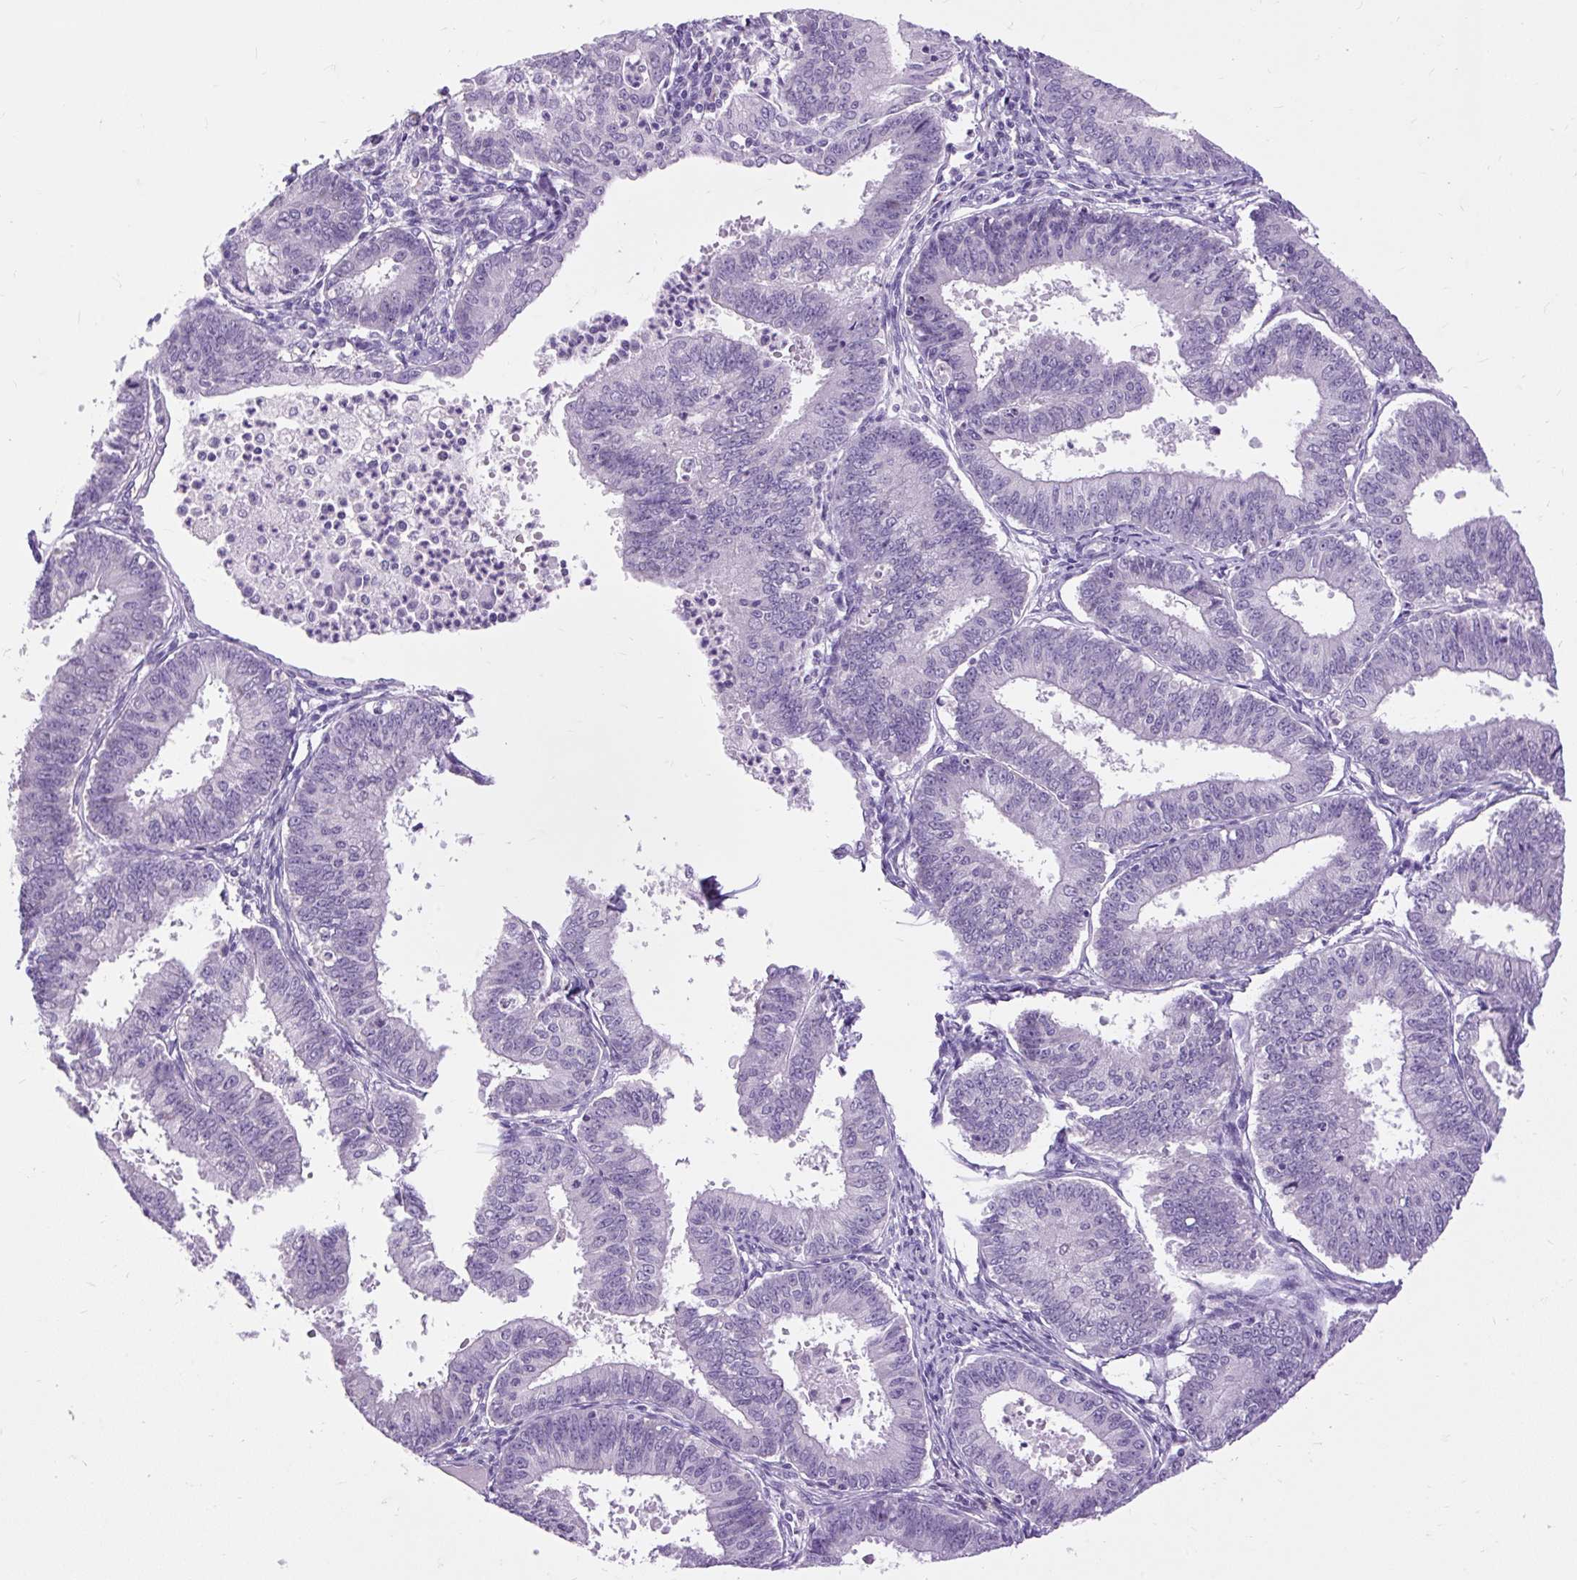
{"staining": {"intensity": "negative", "quantity": "none", "location": "none"}, "tissue": "endometrial cancer", "cell_type": "Tumor cells", "image_type": "cancer", "snomed": [{"axis": "morphology", "description": "Adenocarcinoma, NOS"}, {"axis": "topography", "description": "Endometrium"}], "caption": "IHC photomicrograph of endometrial cancer stained for a protein (brown), which shows no positivity in tumor cells.", "gene": "FABP7", "patient": {"sex": "female", "age": 73}}